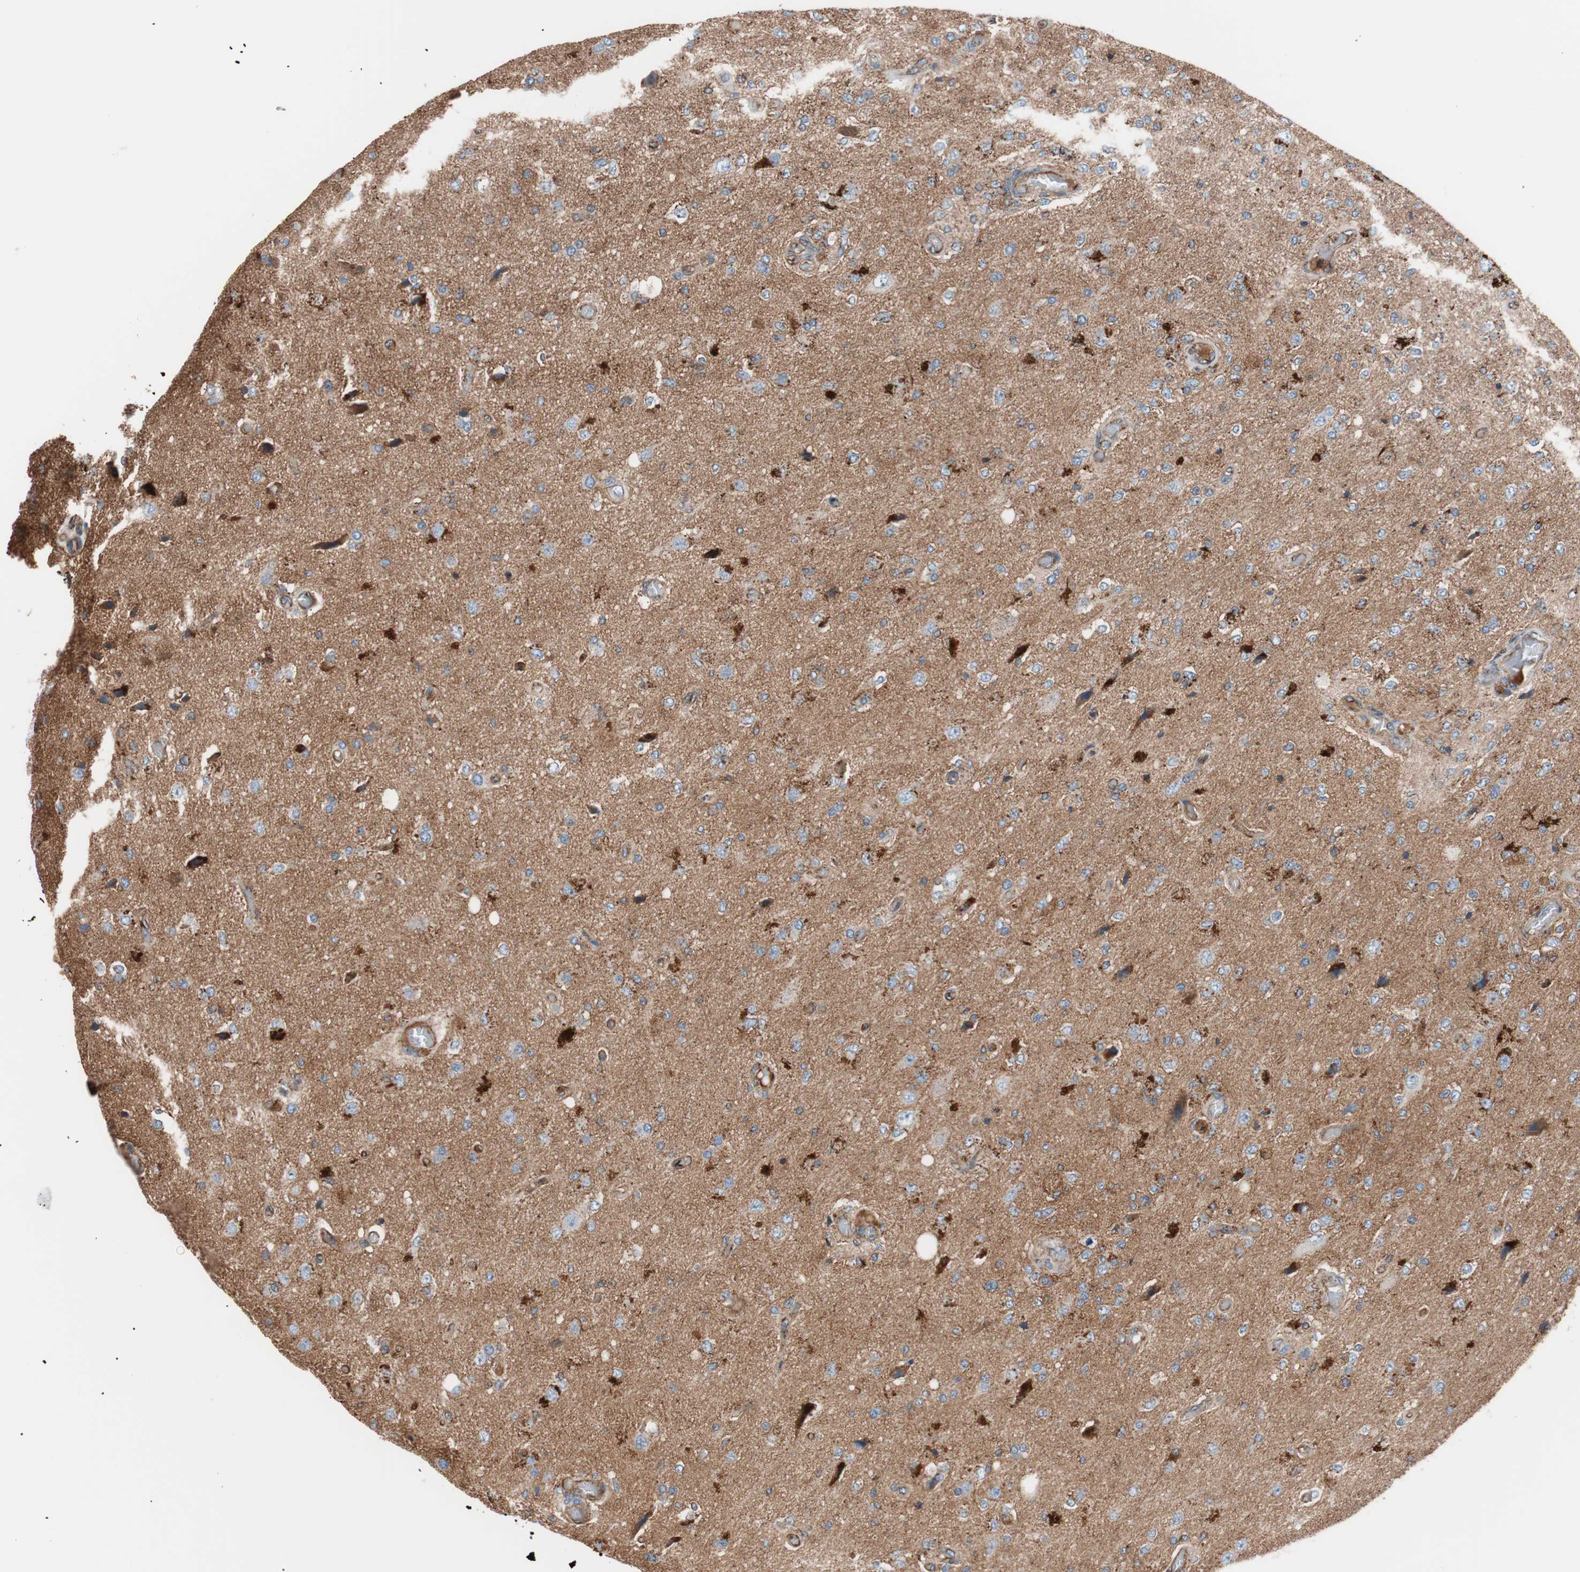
{"staining": {"intensity": "strong", "quantity": ">75%", "location": "cytoplasmic/membranous"}, "tissue": "glioma", "cell_type": "Tumor cells", "image_type": "cancer", "snomed": [{"axis": "morphology", "description": "Normal tissue, NOS"}, {"axis": "morphology", "description": "Glioma, malignant, High grade"}, {"axis": "topography", "description": "Cerebral cortex"}], "caption": "Strong cytoplasmic/membranous expression is present in about >75% of tumor cells in malignant high-grade glioma.", "gene": "FLOT2", "patient": {"sex": "male", "age": 77}}